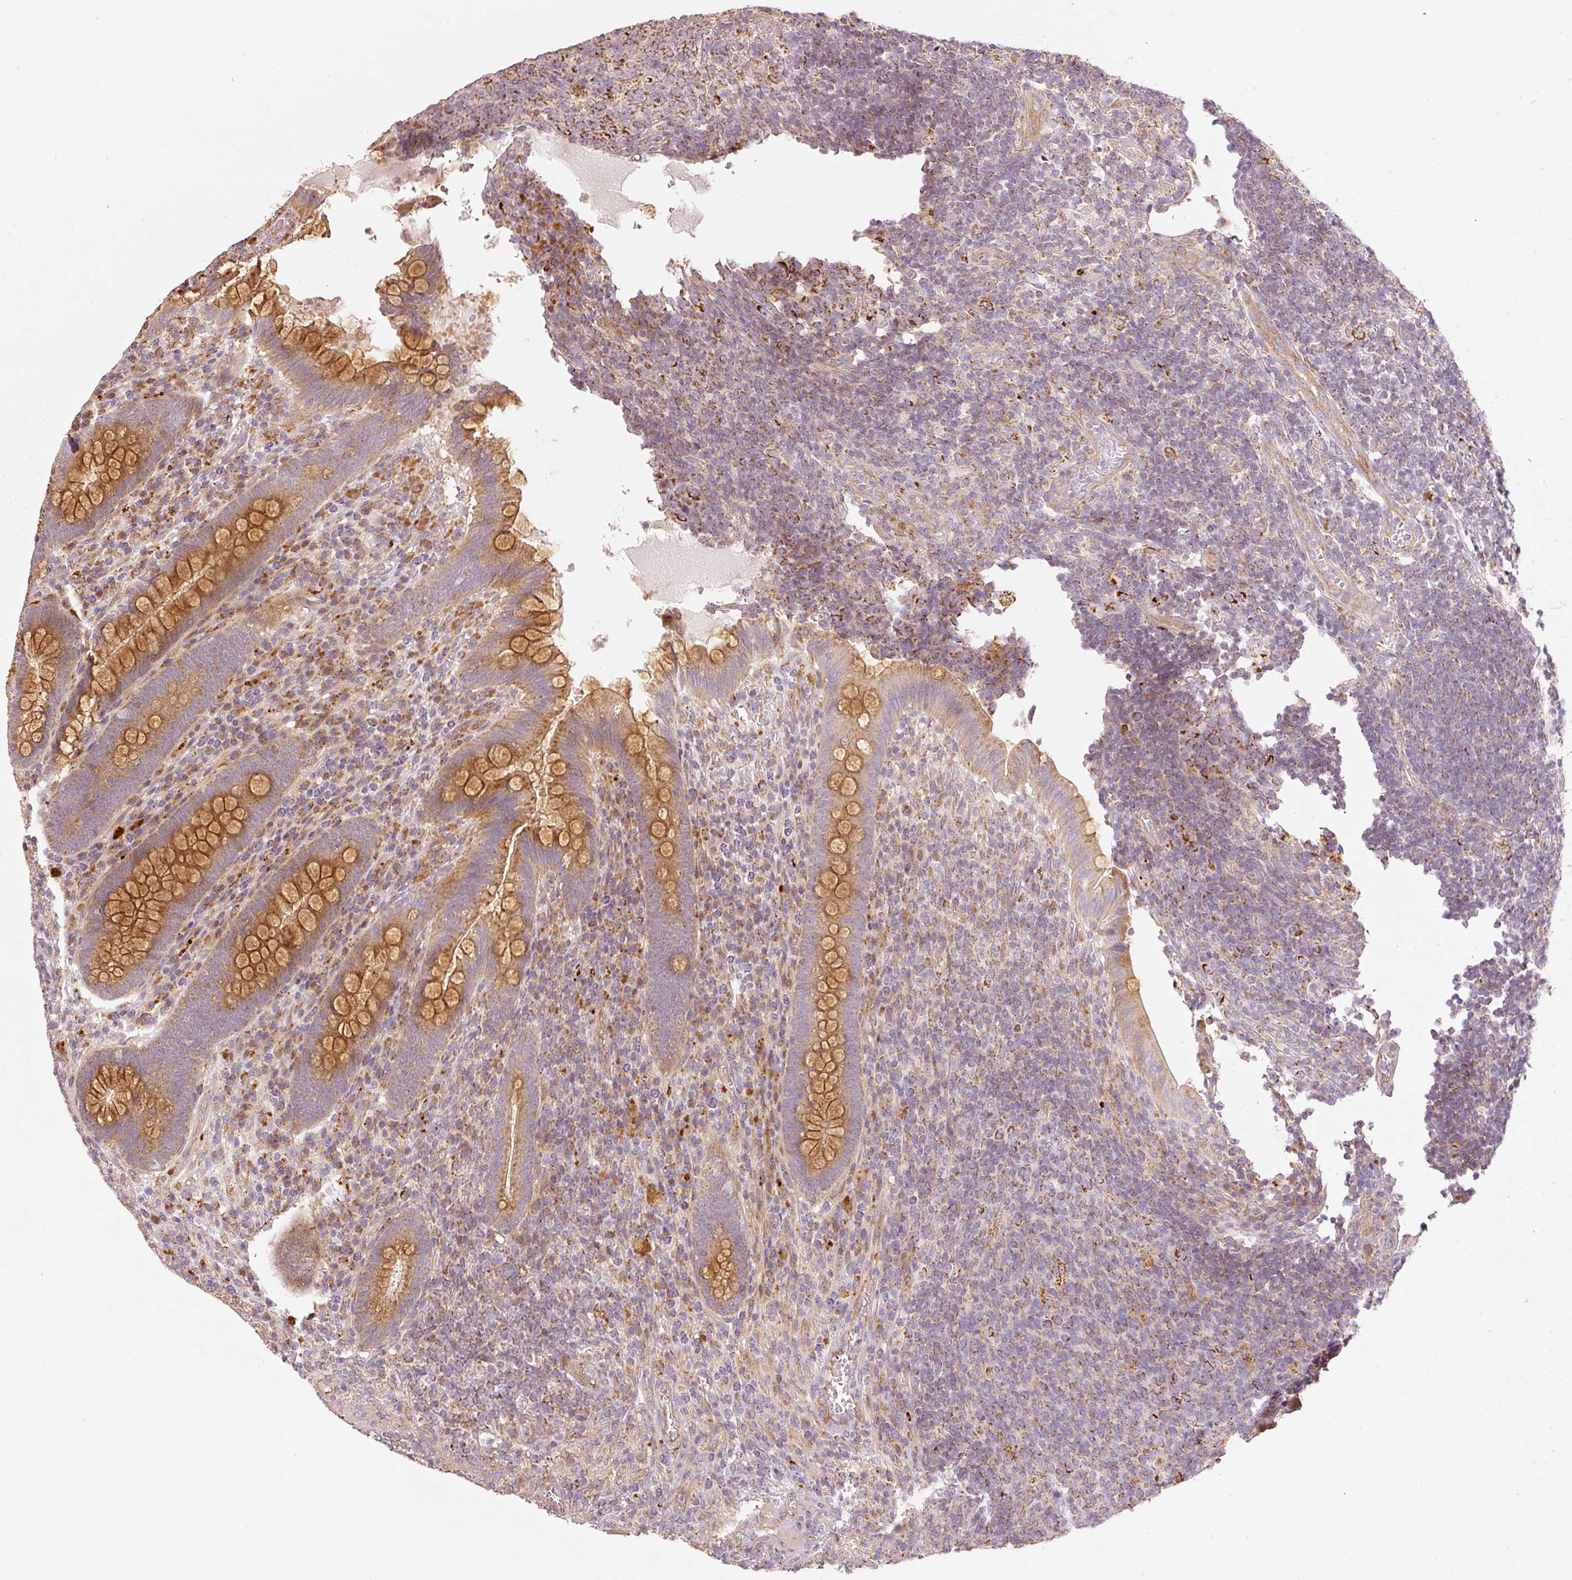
{"staining": {"intensity": "strong", "quantity": ">75%", "location": "cytoplasmic/membranous"}, "tissue": "appendix", "cell_type": "Glandular cells", "image_type": "normal", "snomed": [{"axis": "morphology", "description": "Normal tissue, NOS"}, {"axis": "topography", "description": "Appendix"}], "caption": "IHC staining of normal appendix, which shows high levels of strong cytoplasmic/membranous staining in about >75% of glandular cells indicating strong cytoplasmic/membranous protein positivity. The staining was performed using DAB (3,3'-diaminobenzidine) (brown) for protein detection and nuclei were counterstained in hematoxylin (blue).", "gene": "MTHFD1L", "patient": {"sex": "female", "age": 43}}